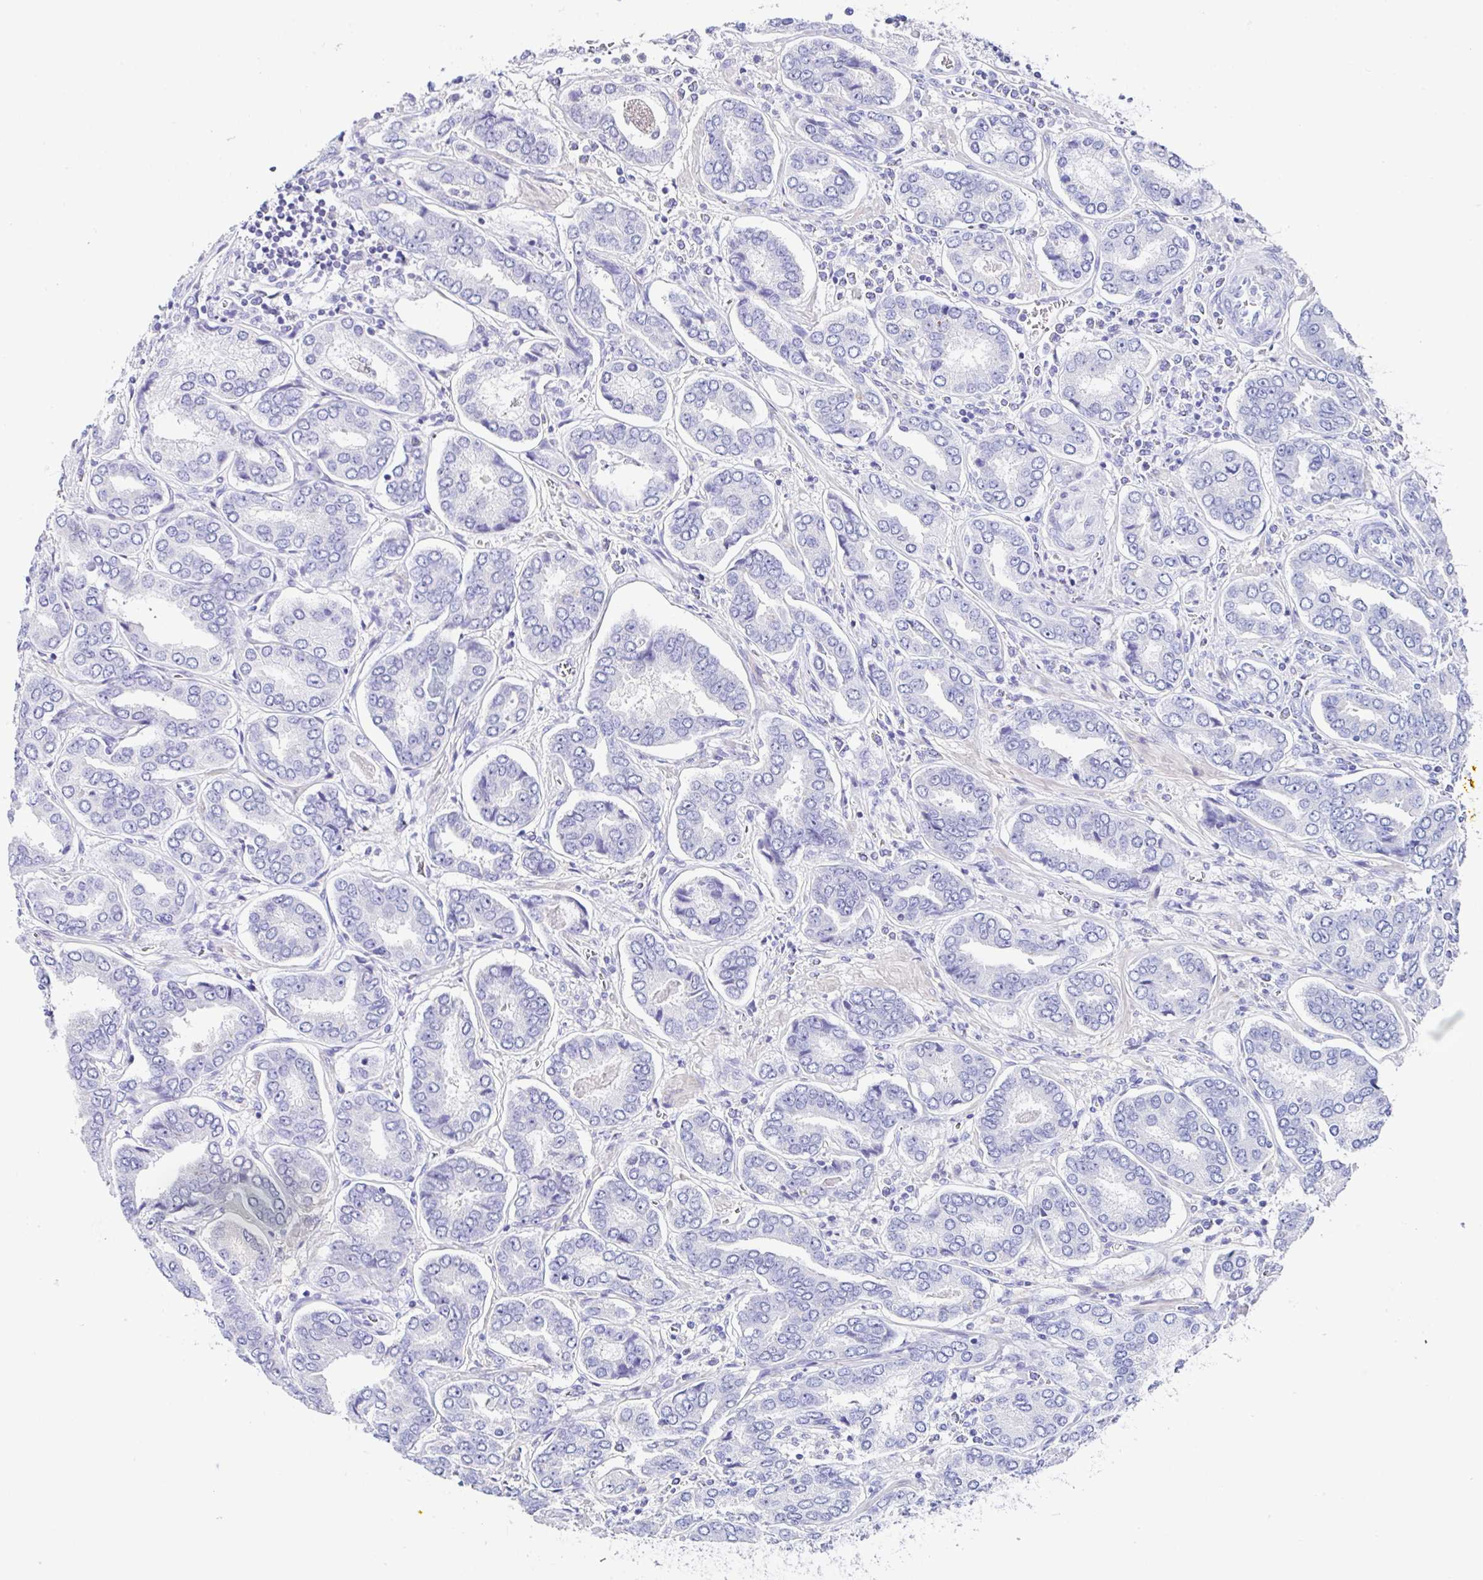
{"staining": {"intensity": "moderate", "quantity": "<25%", "location": "cytoplasmic/membranous"}, "tissue": "prostate cancer", "cell_type": "Tumor cells", "image_type": "cancer", "snomed": [{"axis": "morphology", "description": "Adenocarcinoma, High grade"}, {"axis": "topography", "description": "Prostate"}], "caption": "Immunohistochemistry (IHC) of human adenocarcinoma (high-grade) (prostate) demonstrates low levels of moderate cytoplasmic/membranous positivity in about <25% of tumor cells. (DAB (3,3'-diaminobenzidine) IHC with brightfield microscopy, high magnification).", "gene": "UGT3A1", "patient": {"sex": "male", "age": 72}}